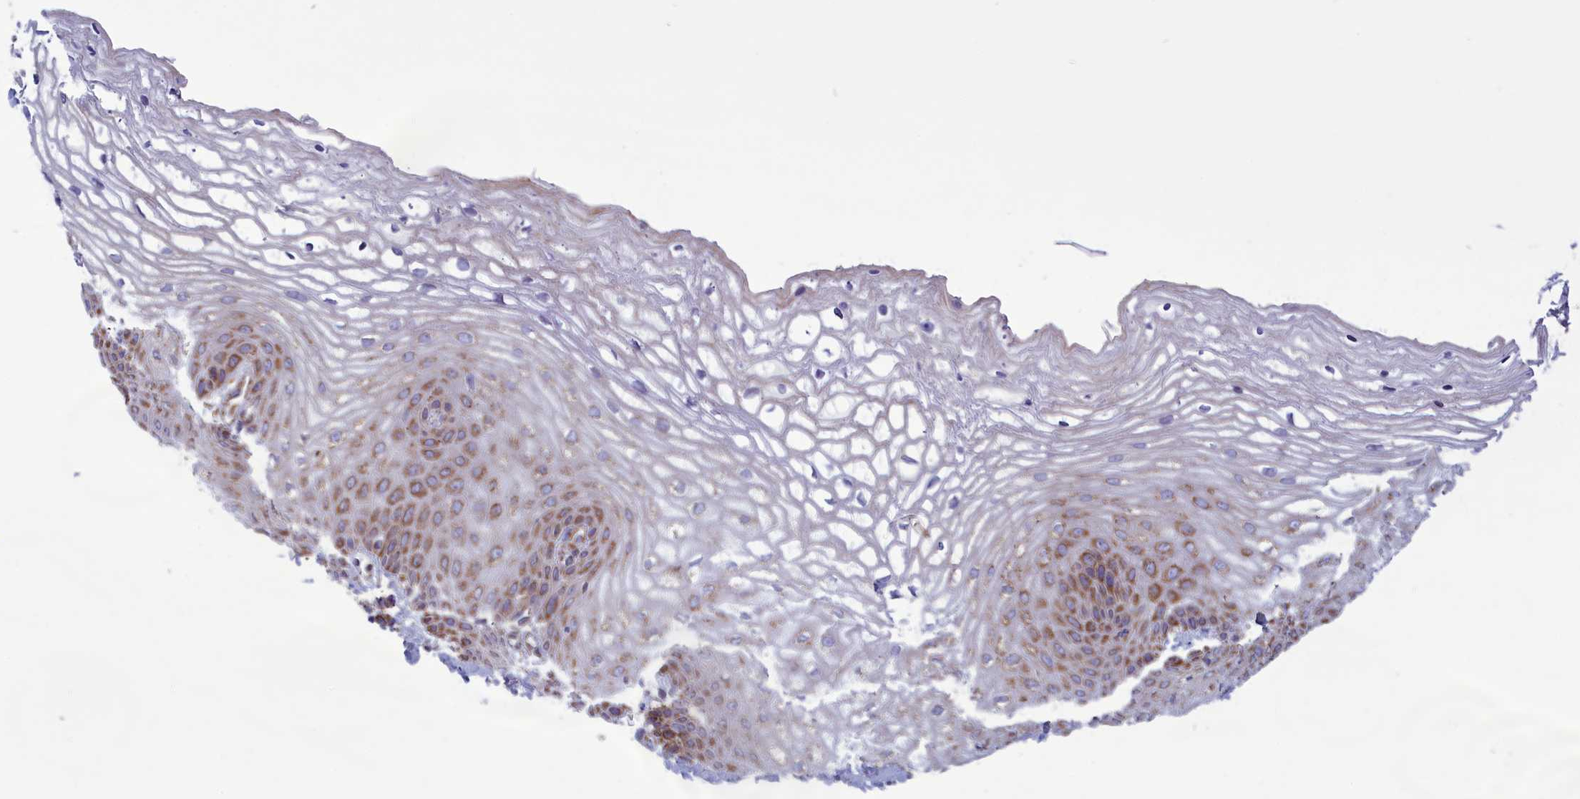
{"staining": {"intensity": "strong", "quantity": "25%-75%", "location": "cytoplasmic/membranous"}, "tissue": "vagina", "cell_type": "Squamous epithelial cells", "image_type": "normal", "snomed": [{"axis": "morphology", "description": "Normal tissue, NOS"}, {"axis": "topography", "description": "Vagina"}], "caption": "Protein expression analysis of unremarkable vagina demonstrates strong cytoplasmic/membranous expression in approximately 25%-75% of squamous epithelial cells. (IHC, brightfield microscopy, high magnification).", "gene": "ISOC2", "patient": {"sex": "female", "age": 68}}